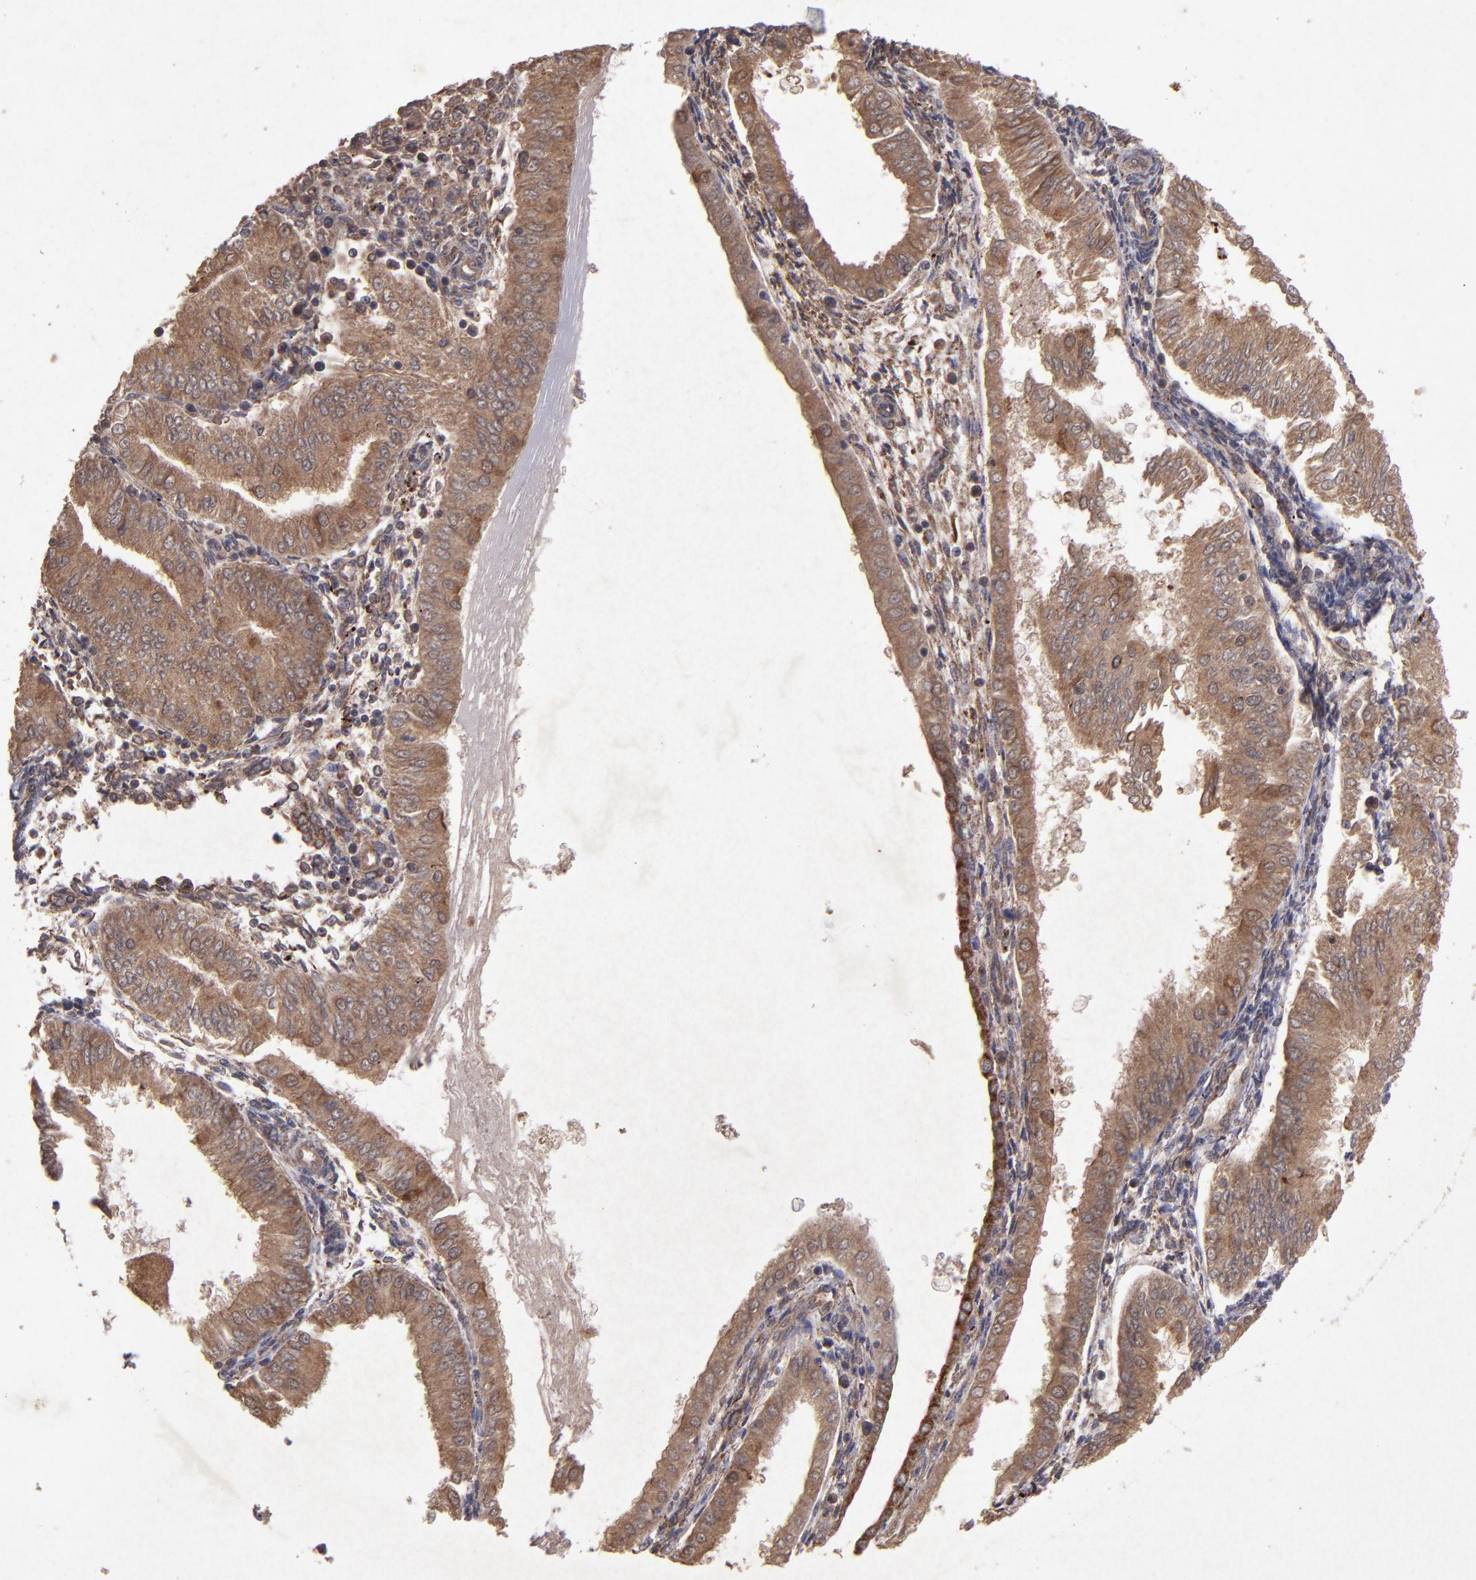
{"staining": {"intensity": "moderate", "quantity": ">75%", "location": "cytoplasmic/membranous"}, "tissue": "endometrial cancer", "cell_type": "Tumor cells", "image_type": "cancer", "snomed": [{"axis": "morphology", "description": "Adenocarcinoma, NOS"}, {"axis": "topography", "description": "Endometrium"}], "caption": "Immunohistochemical staining of human endometrial cancer shows medium levels of moderate cytoplasmic/membranous staining in approximately >75% of tumor cells.", "gene": "TIMM9", "patient": {"sex": "female", "age": 53}}